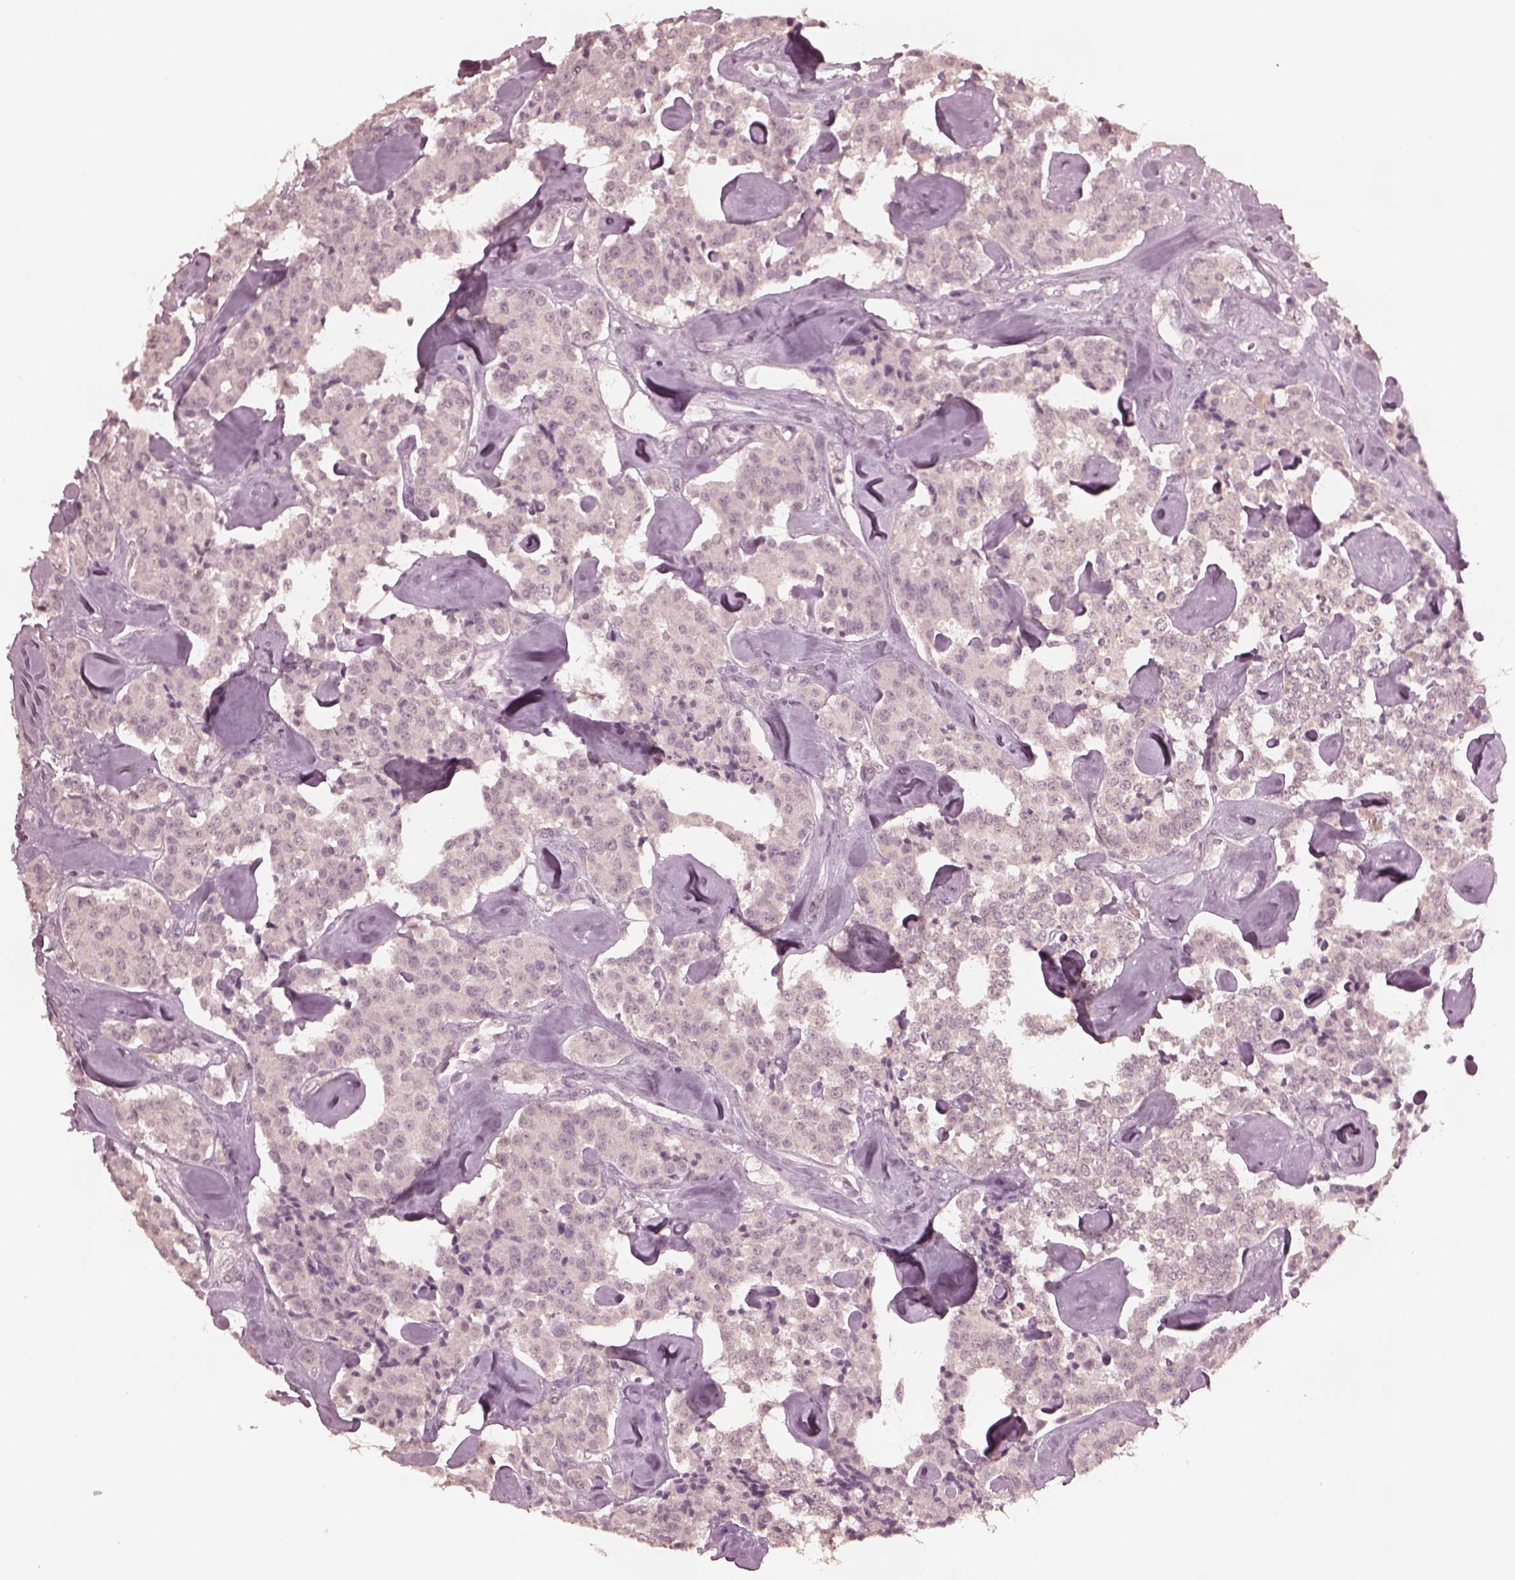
{"staining": {"intensity": "negative", "quantity": "none", "location": "none"}, "tissue": "carcinoid", "cell_type": "Tumor cells", "image_type": "cancer", "snomed": [{"axis": "morphology", "description": "Carcinoid, malignant, NOS"}, {"axis": "topography", "description": "Pancreas"}], "caption": "A high-resolution photomicrograph shows immunohistochemistry staining of carcinoid (malignant), which exhibits no significant staining in tumor cells.", "gene": "KRT79", "patient": {"sex": "male", "age": 41}}